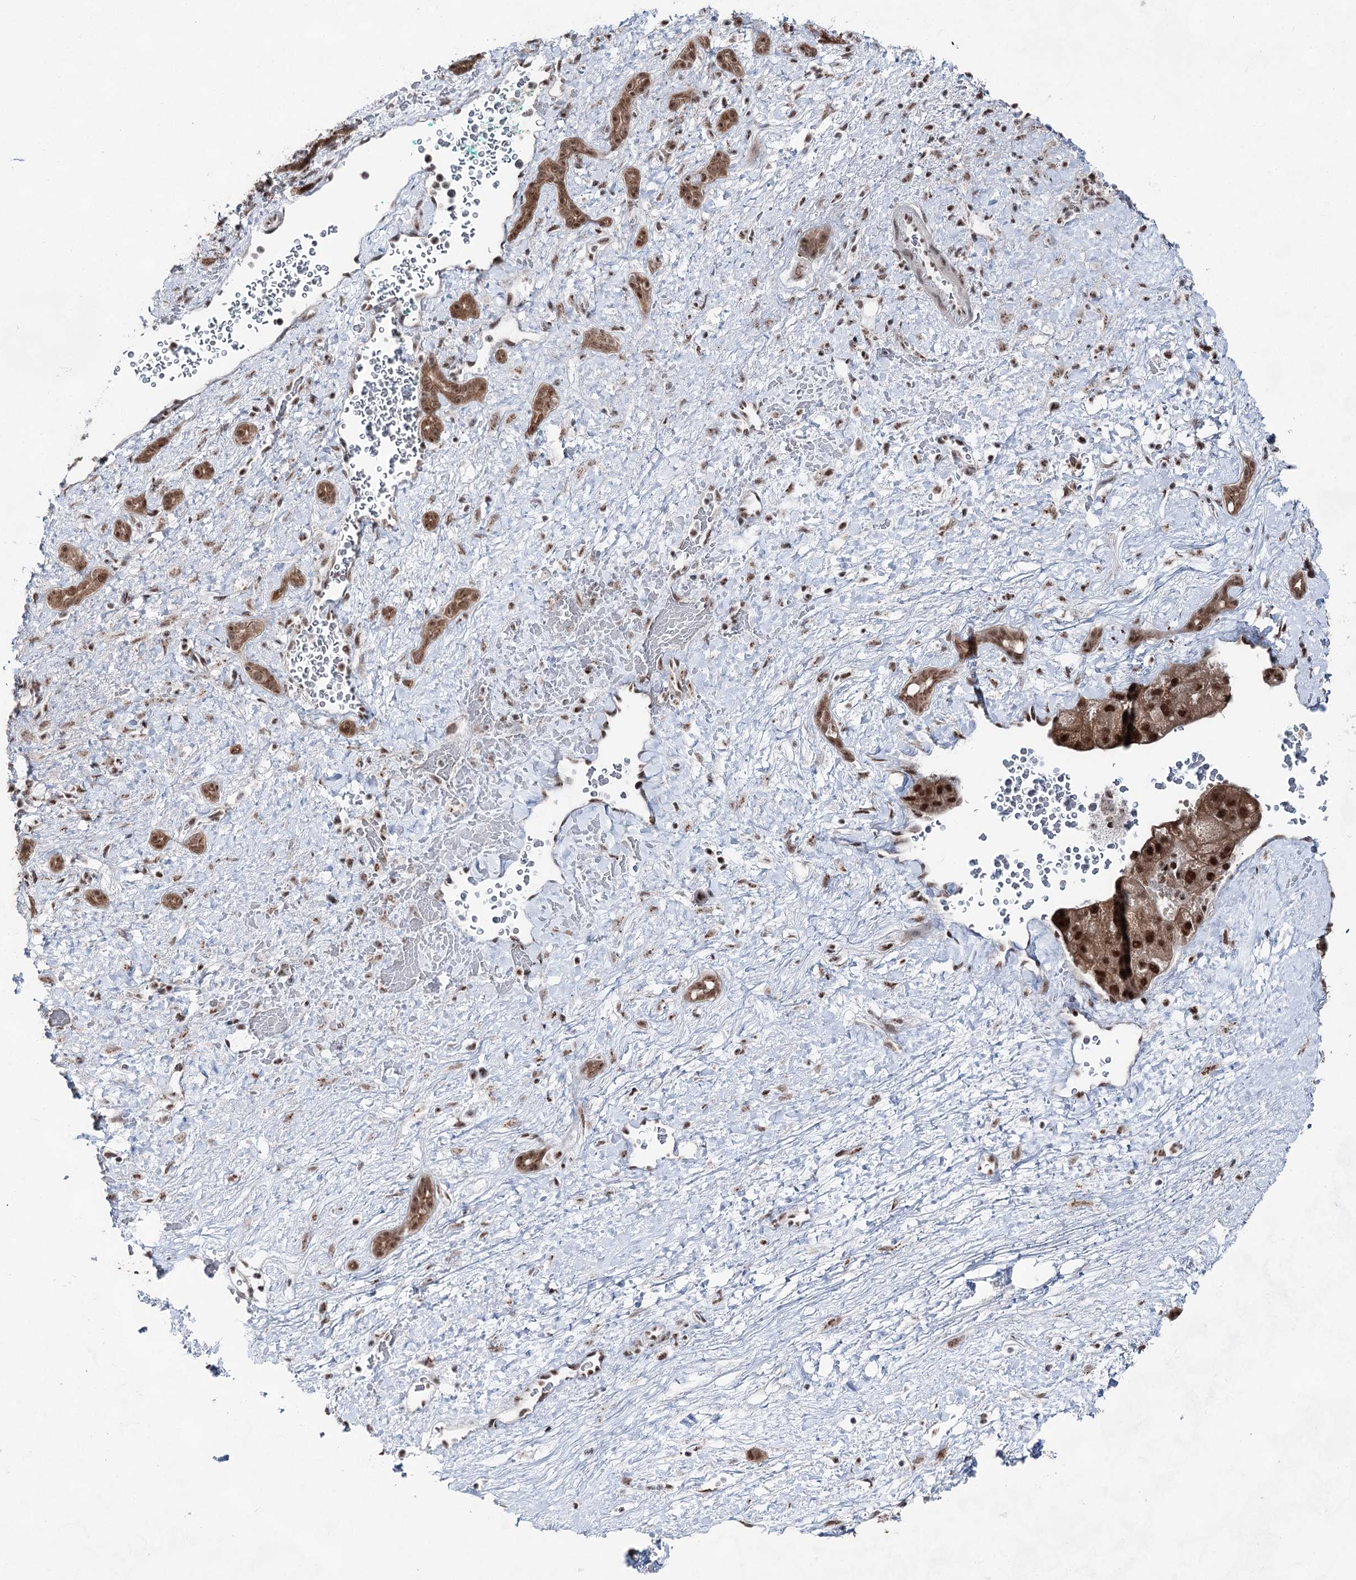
{"staining": {"intensity": "strong", "quantity": ">75%", "location": "nuclear"}, "tissue": "liver cancer", "cell_type": "Tumor cells", "image_type": "cancer", "snomed": [{"axis": "morphology", "description": "Normal tissue, NOS"}, {"axis": "morphology", "description": "Carcinoma, Hepatocellular, NOS"}, {"axis": "topography", "description": "Liver"}], "caption": "Hepatocellular carcinoma (liver) stained with immunohistochemistry (IHC) shows strong nuclear staining in approximately >75% of tumor cells.", "gene": "ZCCHC8", "patient": {"sex": "male", "age": 57}}